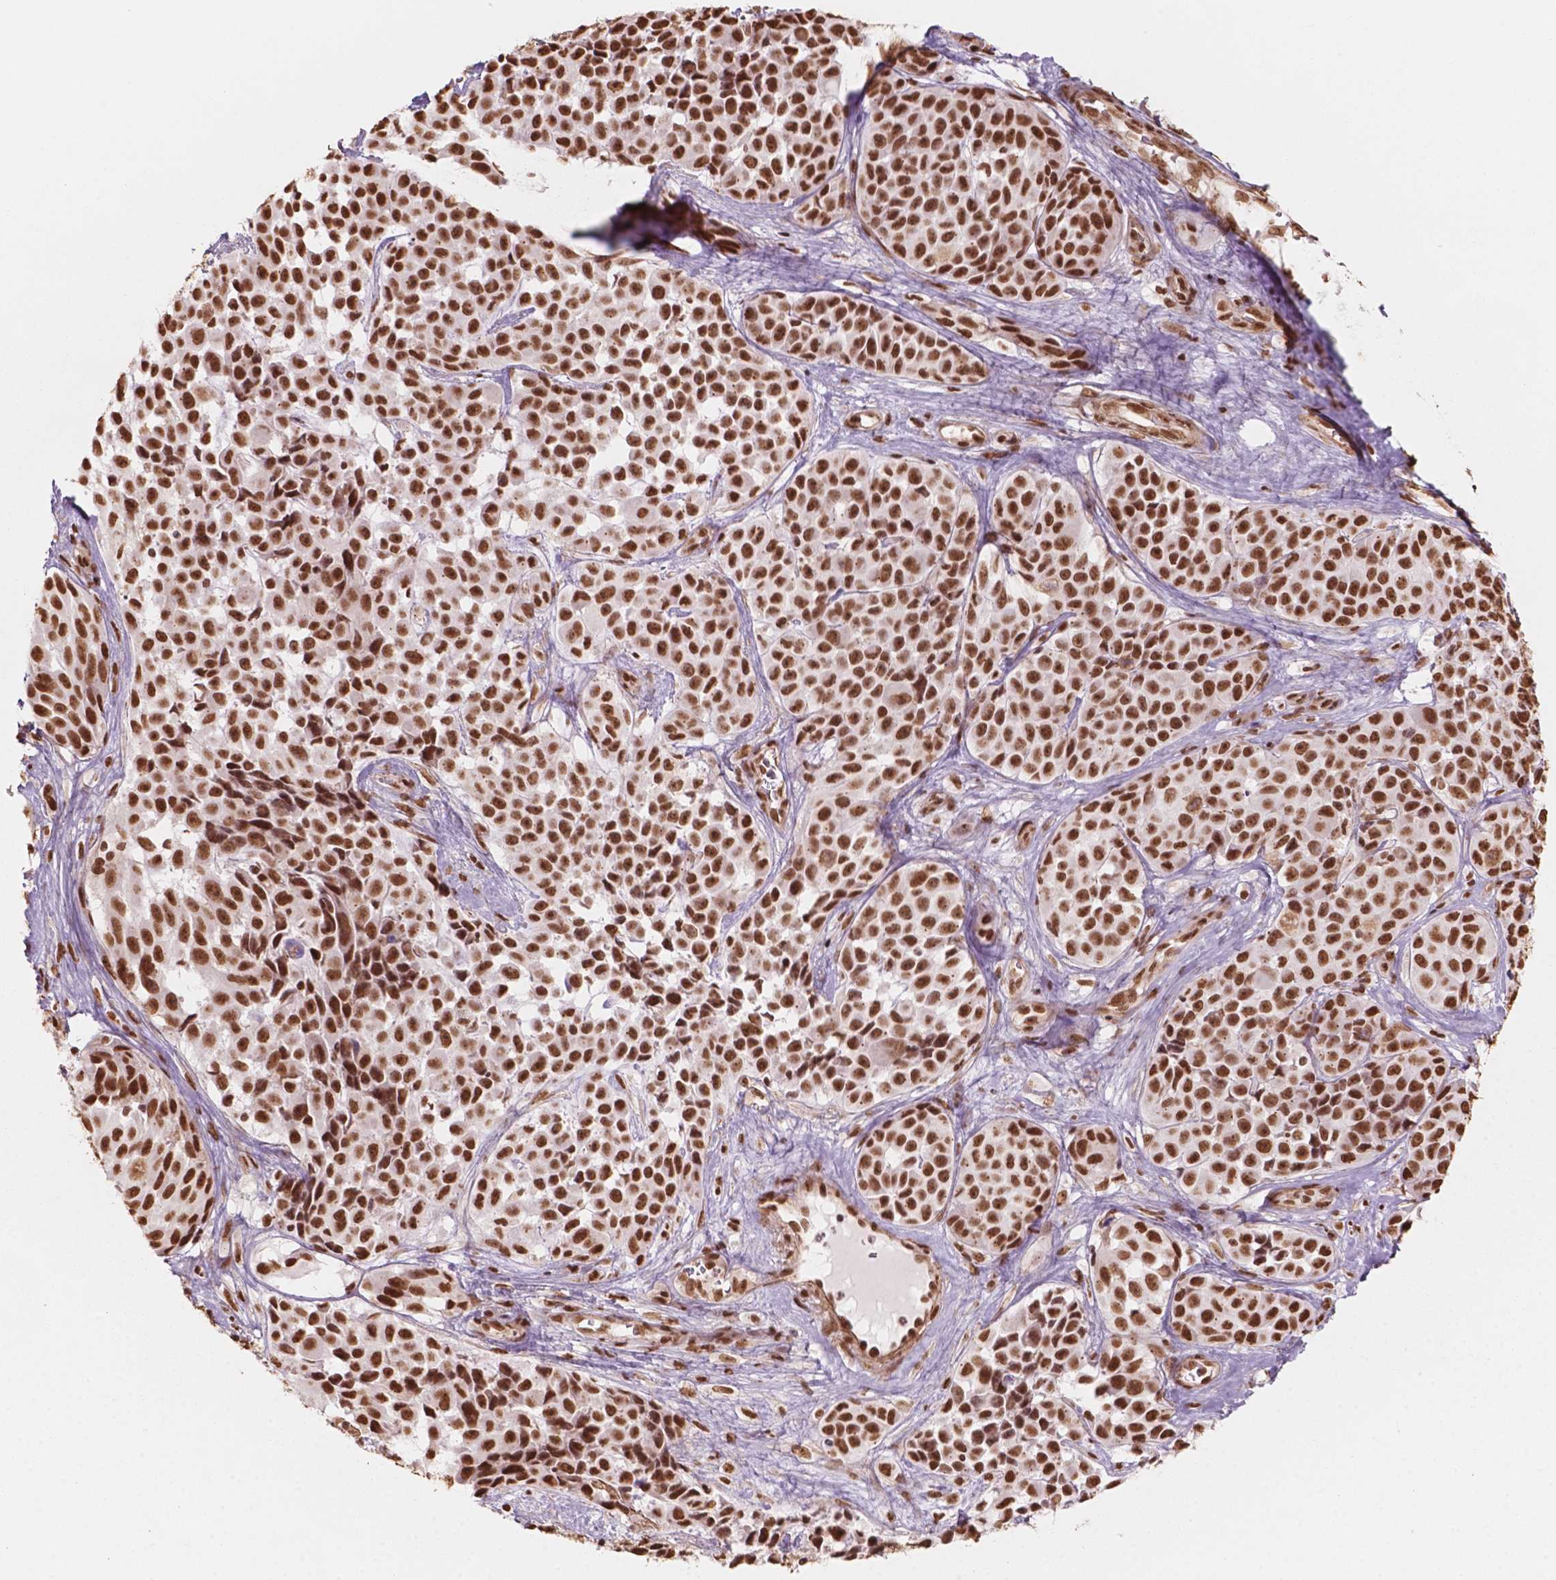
{"staining": {"intensity": "strong", "quantity": ">75%", "location": "nuclear"}, "tissue": "melanoma", "cell_type": "Tumor cells", "image_type": "cancer", "snomed": [{"axis": "morphology", "description": "Malignant melanoma, NOS"}, {"axis": "topography", "description": "Skin"}], "caption": "A high-resolution histopathology image shows immunohistochemistry (IHC) staining of melanoma, which exhibits strong nuclear expression in about >75% of tumor cells. (DAB (3,3'-diaminobenzidine) IHC, brown staining for protein, blue staining for nuclei).", "gene": "GTF3C5", "patient": {"sex": "female", "age": 88}}